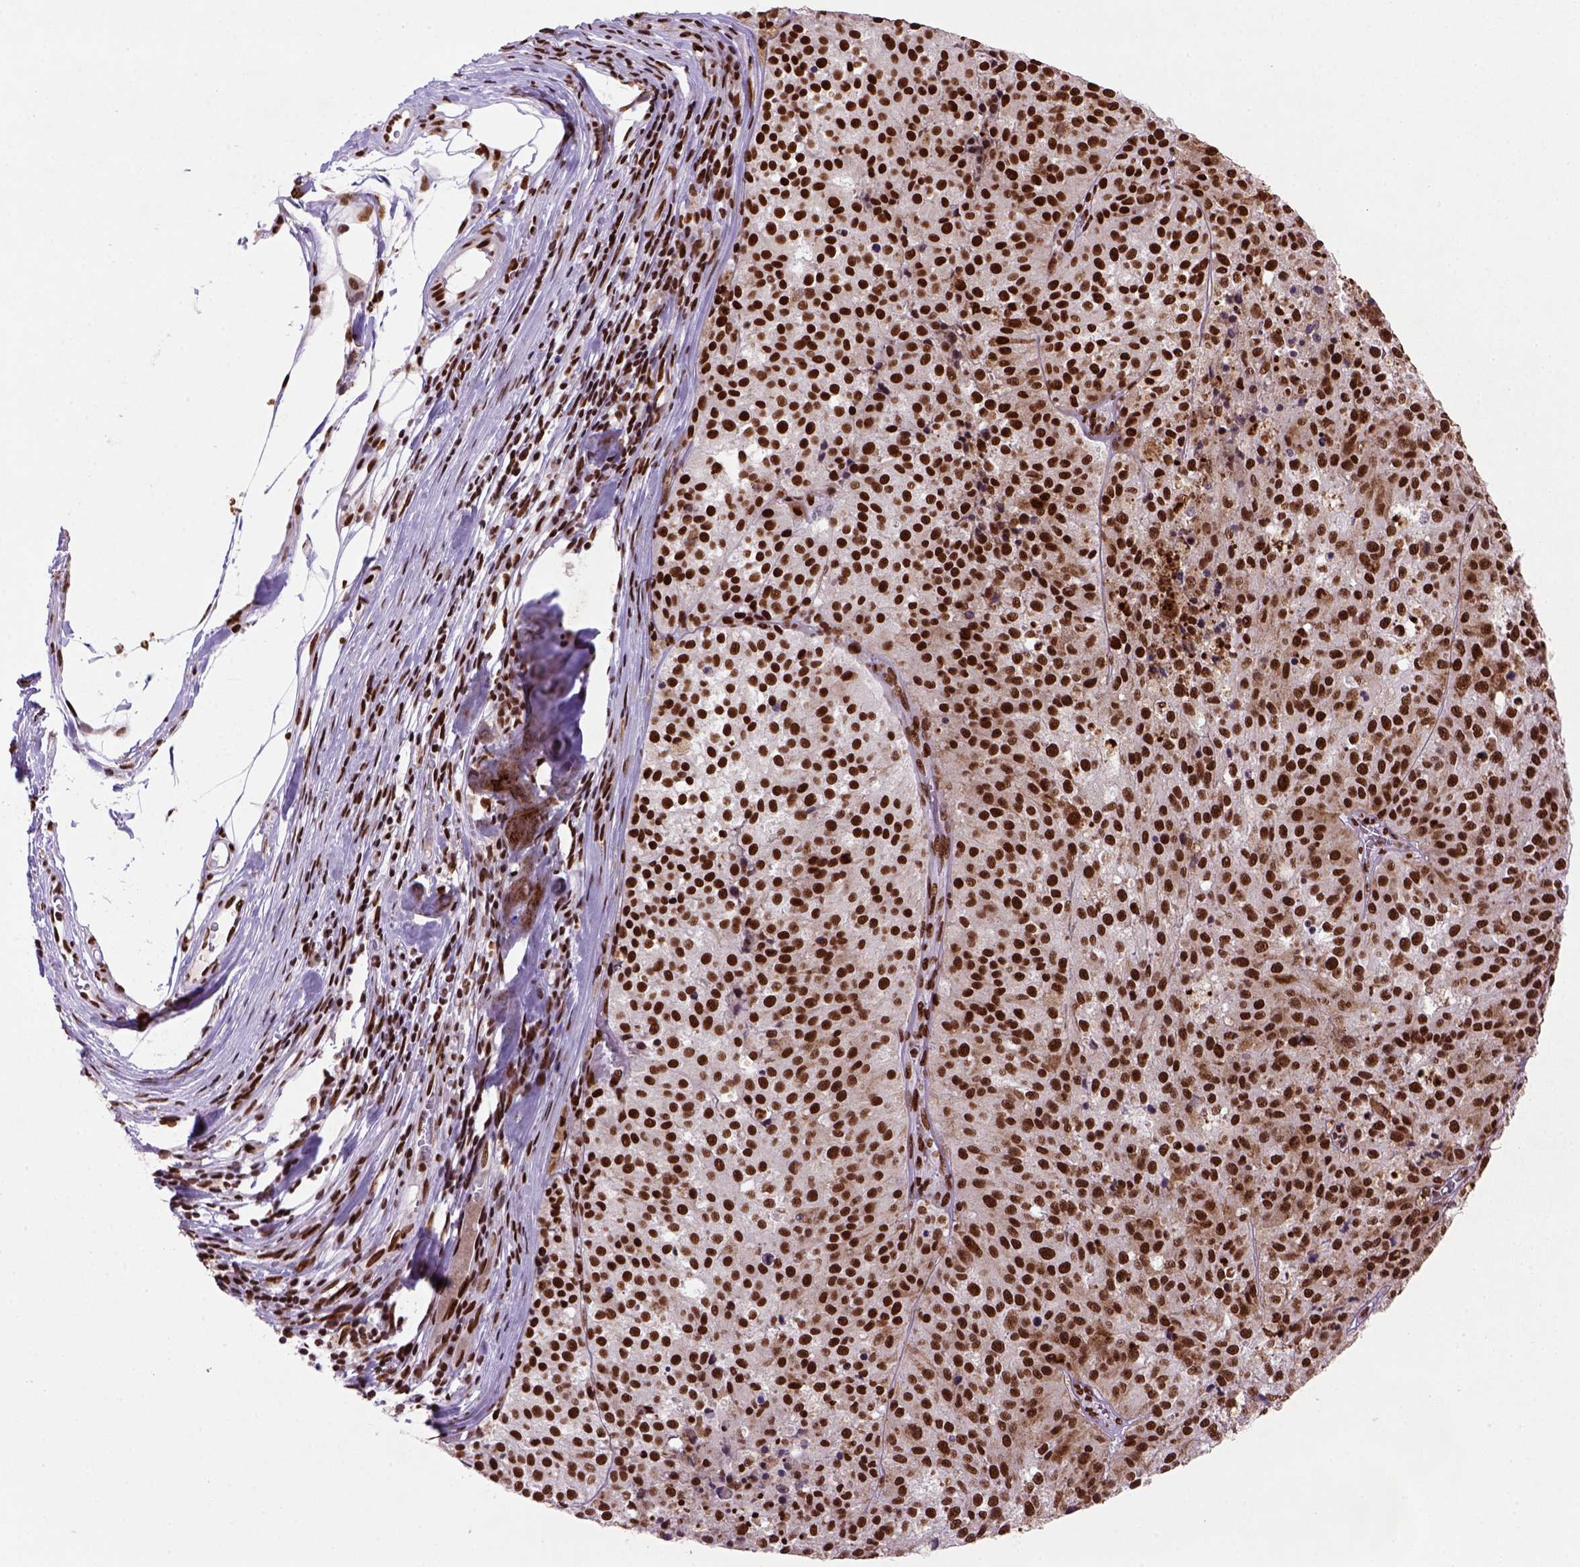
{"staining": {"intensity": "strong", "quantity": ">75%", "location": "nuclear"}, "tissue": "melanoma", "cell_type": "Tumor cells", "image_type": "cancer", "snomed": [{"axis": "morphology", "description": "Malignant melanoma, Metastatic site"}, {"axis": "topography", "description": "Lymph node"}], "caption": "Tumor cells demonstrate high levels of strong nuclear positivity in about >75% of cells in human malignant melanoma (metastatic site).", "gene": "NSMCE2", "patient": {"sex": "female", "age": 64}}